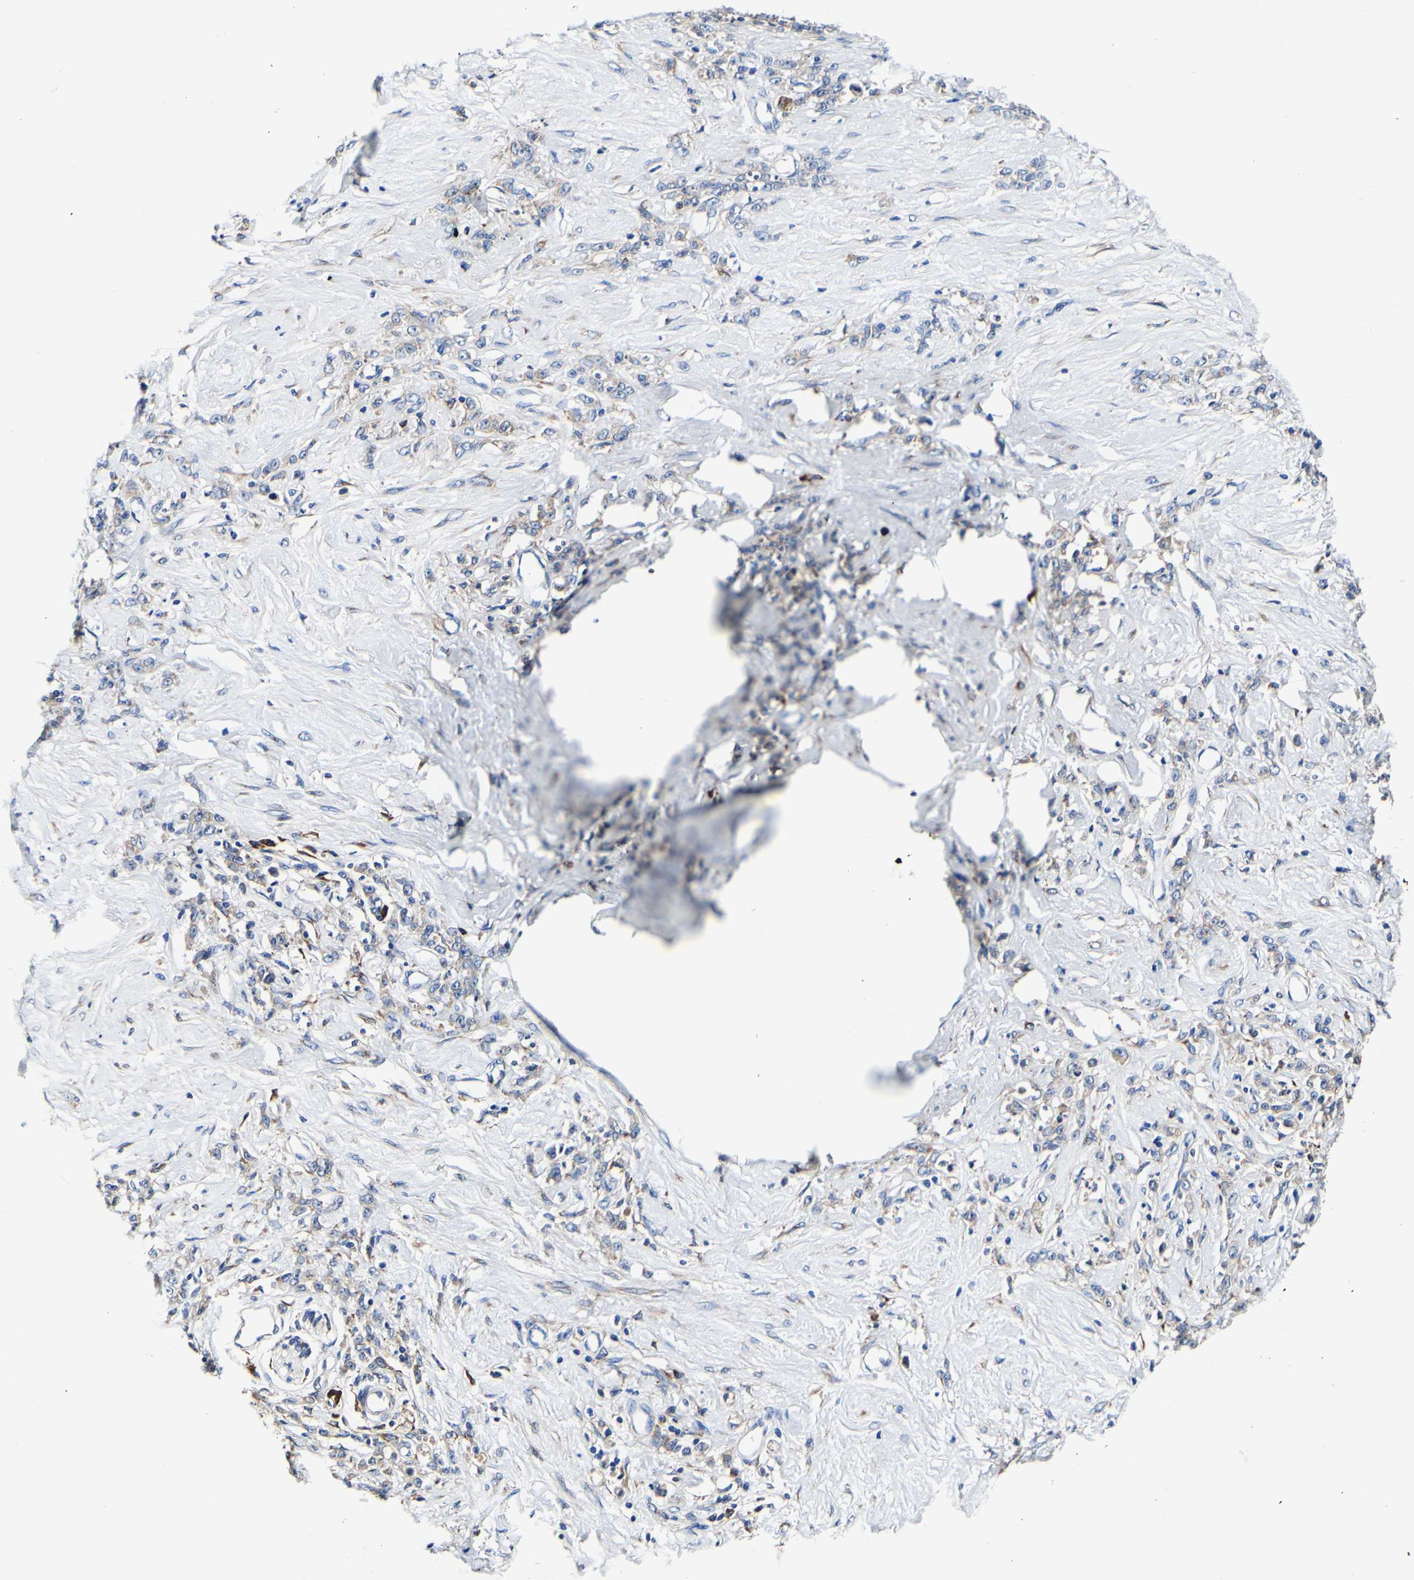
{"staining": {"intensity": "moderate", "quantity": "25%-75%", "location": "cytoplasmic/membranous"}, "tissue": "stomach cancer", "cell_type": "Tumor cells", "image_type": "cancer", "snomed": [{"axis": "morphology", "description": "Adenocarcinoma, NOS"}, {"axis": "topography", "description": "Stomach"}], "caption": "IHC image of human stomach adenocarcinoma stained for a protein (brown), which shows medium levels of moderate cytoplasmic/membranous expression in approximately 25%-75% of tumor cells.", "gene": "P4HB", "patient": {"sex": "male", "age": 82}}